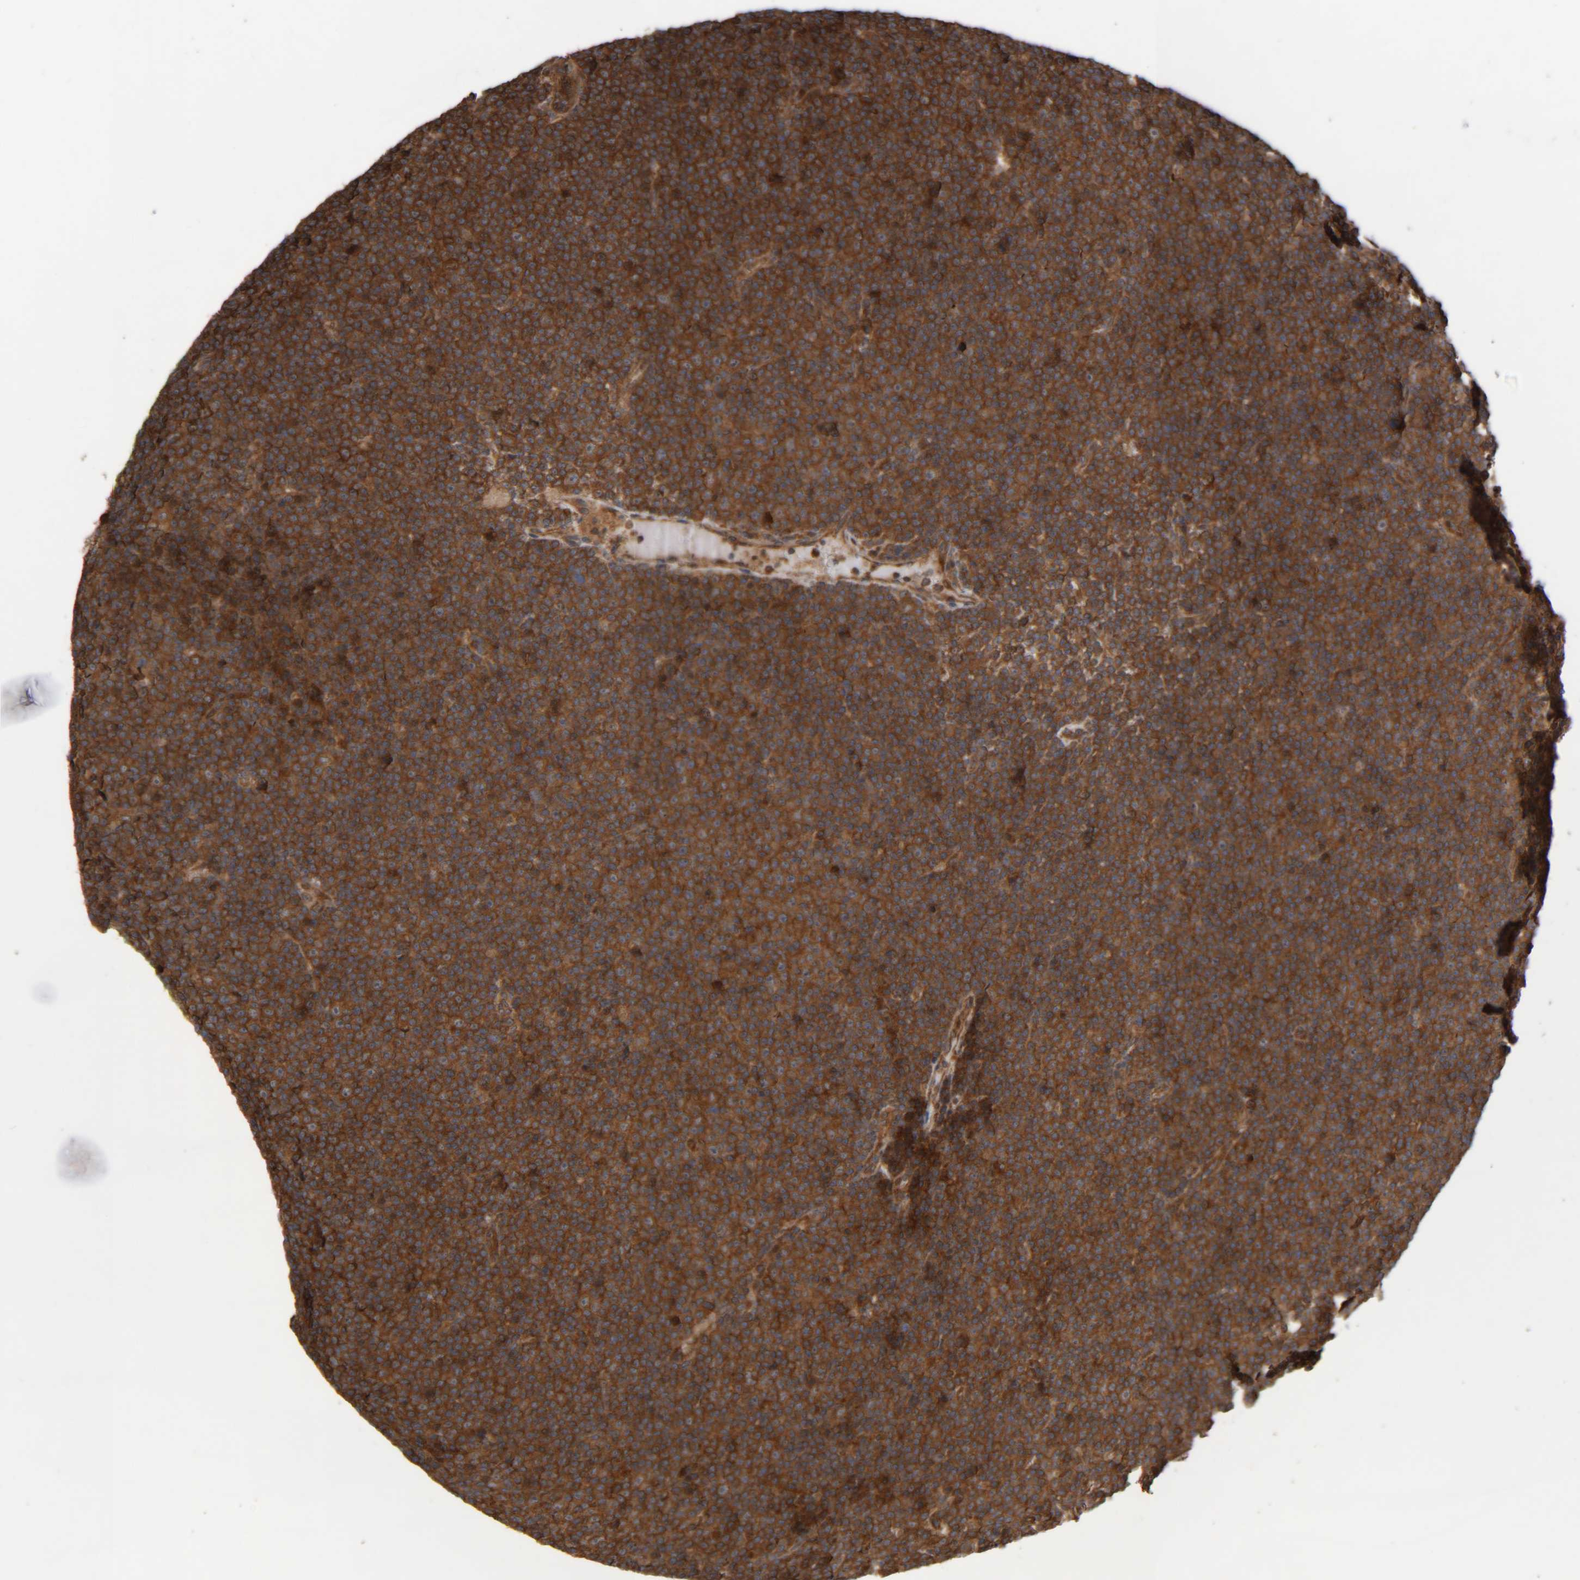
{"staining": {"intensity": "strong", "quantity": ">75%", "location": "cytoplasmic/membranous"}, "tissue": "lymphoma", "cell_type": "Tumor cells", "image_type": "cancer", "snomed": [{"axis": "morphology", "description": "Malignant lymphoma, non-Hodgkin's type, Low grade"}, {"axis": "topography", "description": "Lymph node"}], "caption": "High-power microscopy captured an immunohistochemistry (IHC) photomicrograph of lymphoma, revealing strong cytoplasmic/membranous positivity in about >75% of tumor cells.", "gene": "CCDC57", "patient": {"sex": "female", "age": 67}}